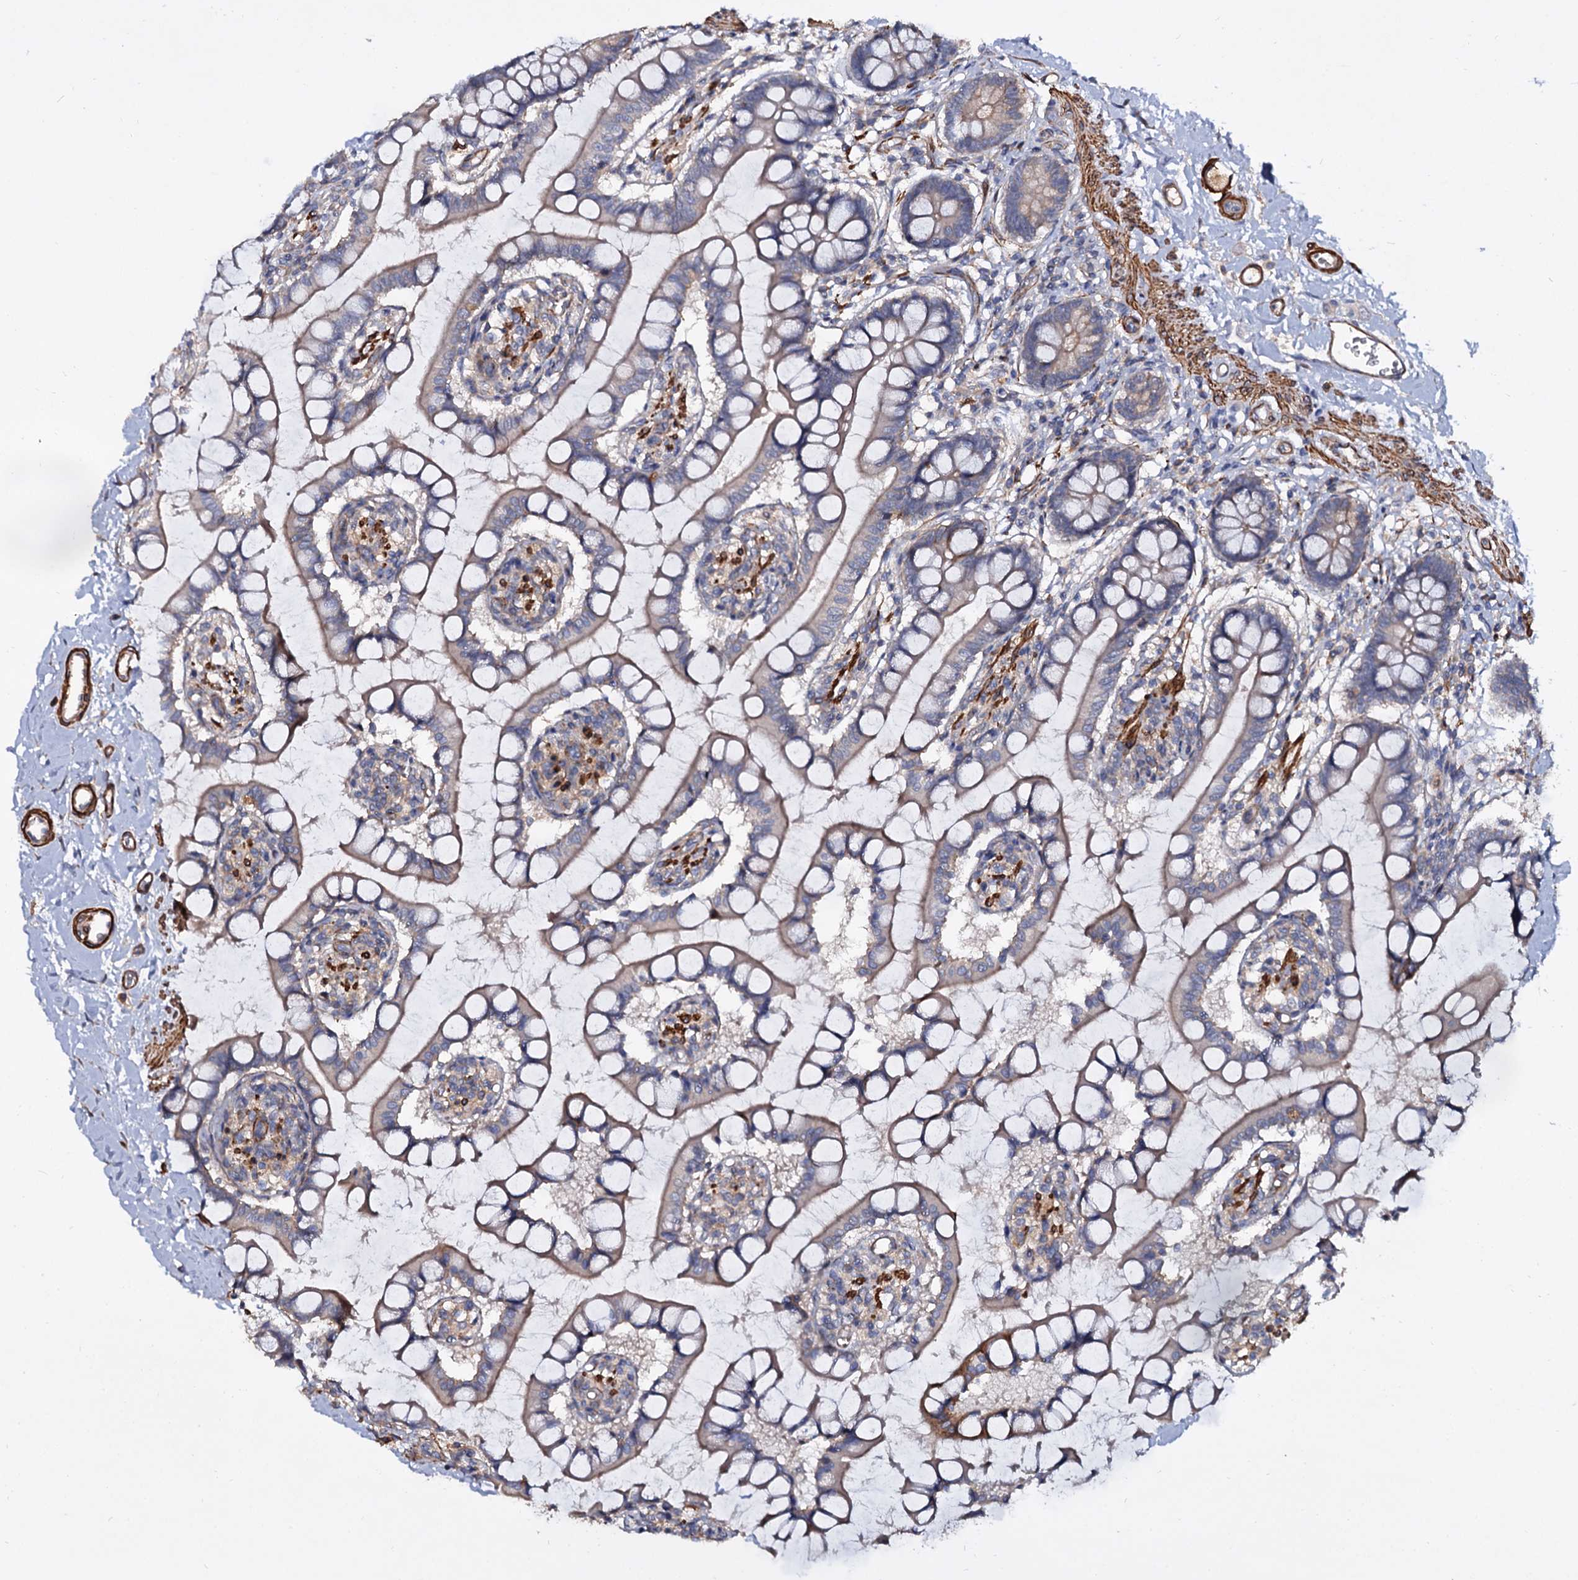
{"staining": {"intensity": "weak", "quantity": ">75%", "location": "cytoplasmic/membranous"}, "tissue": "small intestine", "cell_type": "Glandular cells", "image_type": "normal", "snomed": [{"axis": "morphology", "description": "Normal tissue, NOS"}, {"axis": "topography", "description": "Small intestine"}], "caption": "About >75% of glandular cells in unremarkable human small intestine exhibit weak cytoplasmic/membranous protein positivity as visualized by brown immunohistochemical staining.", "gene": "ISM2", "patient": {"sex": "male", "age": 52}}